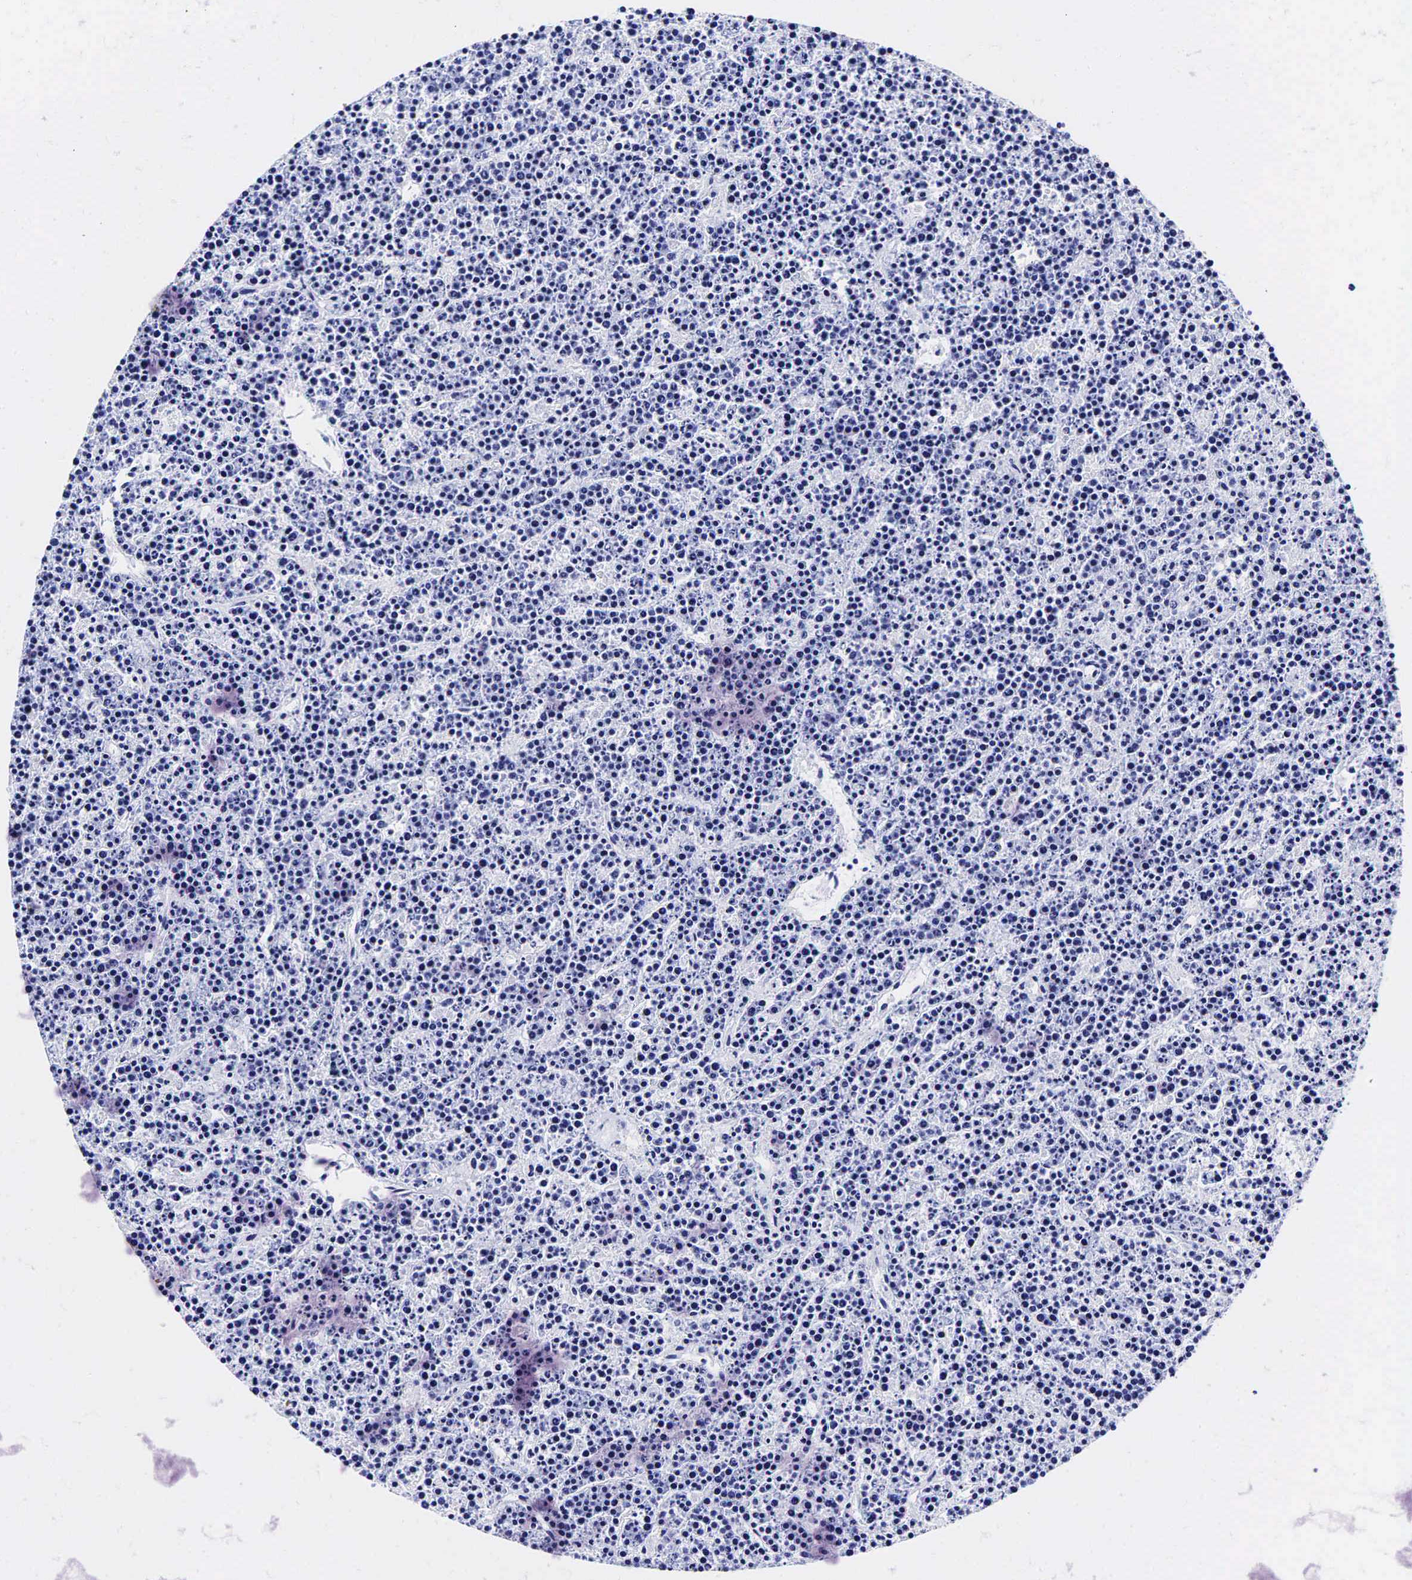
{"staining": {"intensity": "negative", "quantity": "none", "location": "none"}, "tissue": "lymphoma", "cell_type": "Tumor cells", "image_type": "cancer", "snomed": [{"axis": "morphology", "description": "Malignant lymphoma, non-Hodgkin's type, High grade"}, {"axis": "topography", "description": "Ovary"}], "caption": "Tumor cells show no significant protein positivity in lymphoma.", "gene": "GCG", "patient": {"sex": "female", "age": 56}}